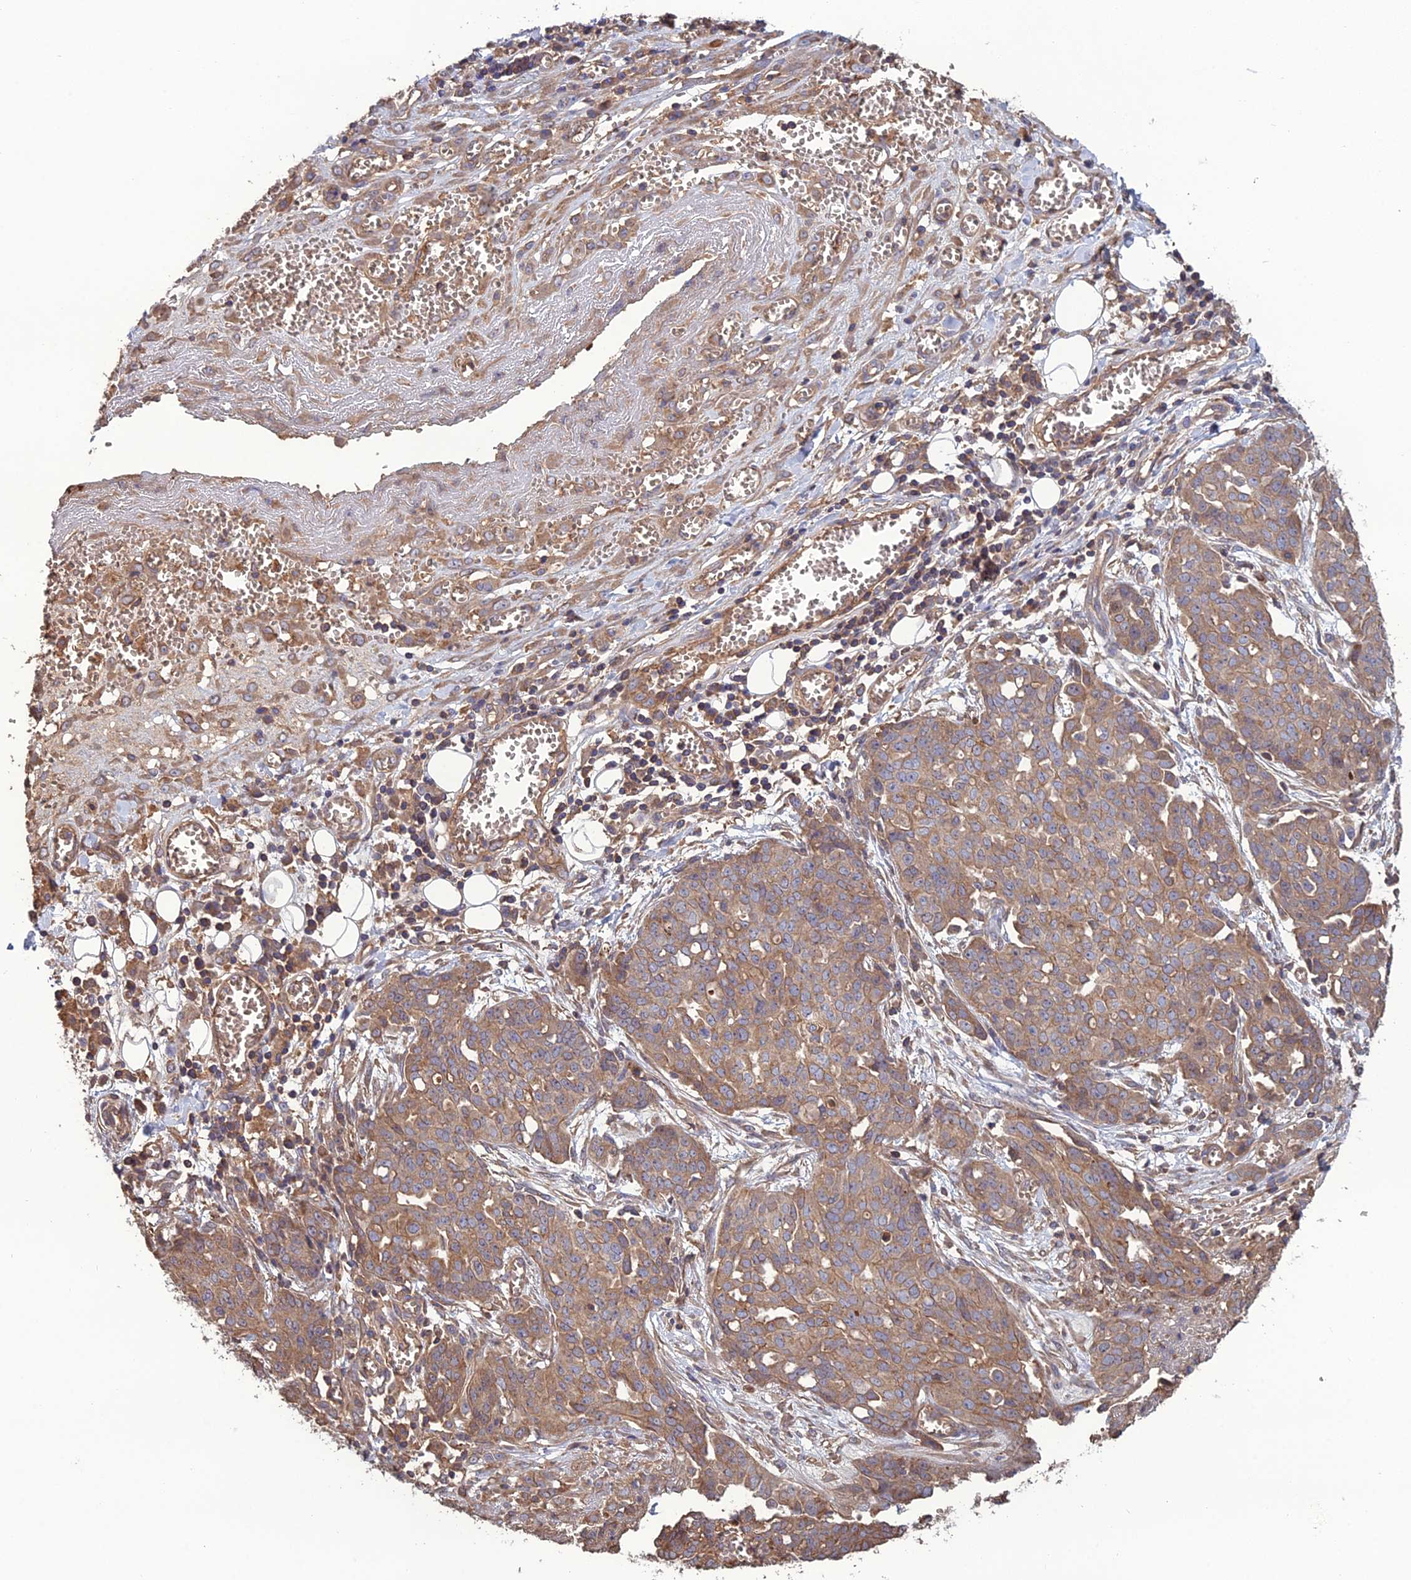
{"staining": {"intensity": "moderate", "quantity": ">75%", "location": "cytoplasmic/membranous"}, "tissue": "ovarian cancer", "cell_type": "Tumor cells", "image_type": "cancer", "snomed": [{"axis": "morphology", "description": "Cystadenocarcinoma, serous, NOS"}, {"axis": "topography", "description": "Soft tissue"}, {"axis": "topography", "description": "Ovary"}], "caption": "Immunohistochemical staining of human ovarian cancer reveals medium levels of moderate cytoplasmic/membranous expression in about >75% of tumor cells. Nuclei are stained in blue.", "gene": "GALR2", "patient": {"sex": "female", "age": 57}}